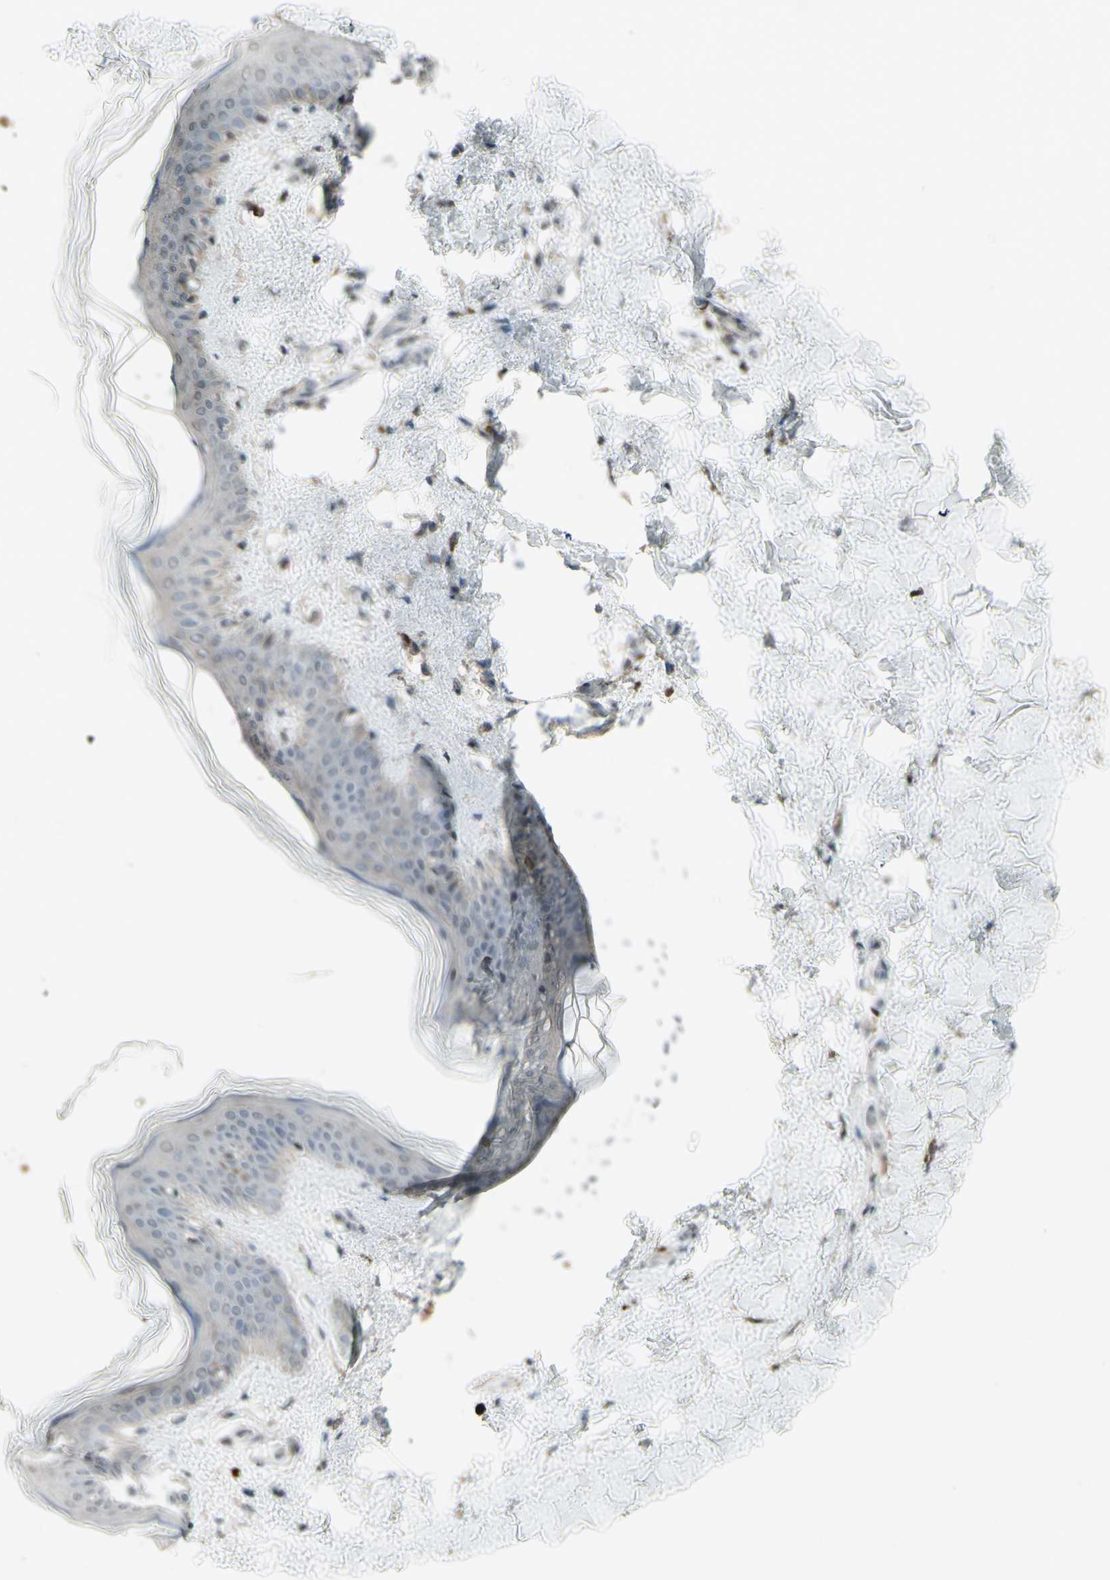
{"staining": {"intensity": "negative", "quantity": "none", "location": "none"}, "tissue": "skin", "cell_type": "Fibroblasts", "image_type": "normal", "snomed": [{"axis": "morphology", "description": "Normal tissue, NOS"}, {"axis": "topography", "description": "Skin"}], "caption": "Micrograph shows no significant protein positivity in fibroblasts of unremarkable skin. (DAB (3,3'-diaminobenzidine) immunohistochemistry (IHC) with hematoxylin counter stain).", "gene": "GRAMD1B", "patient": {"sex": "female", "age": 41}}